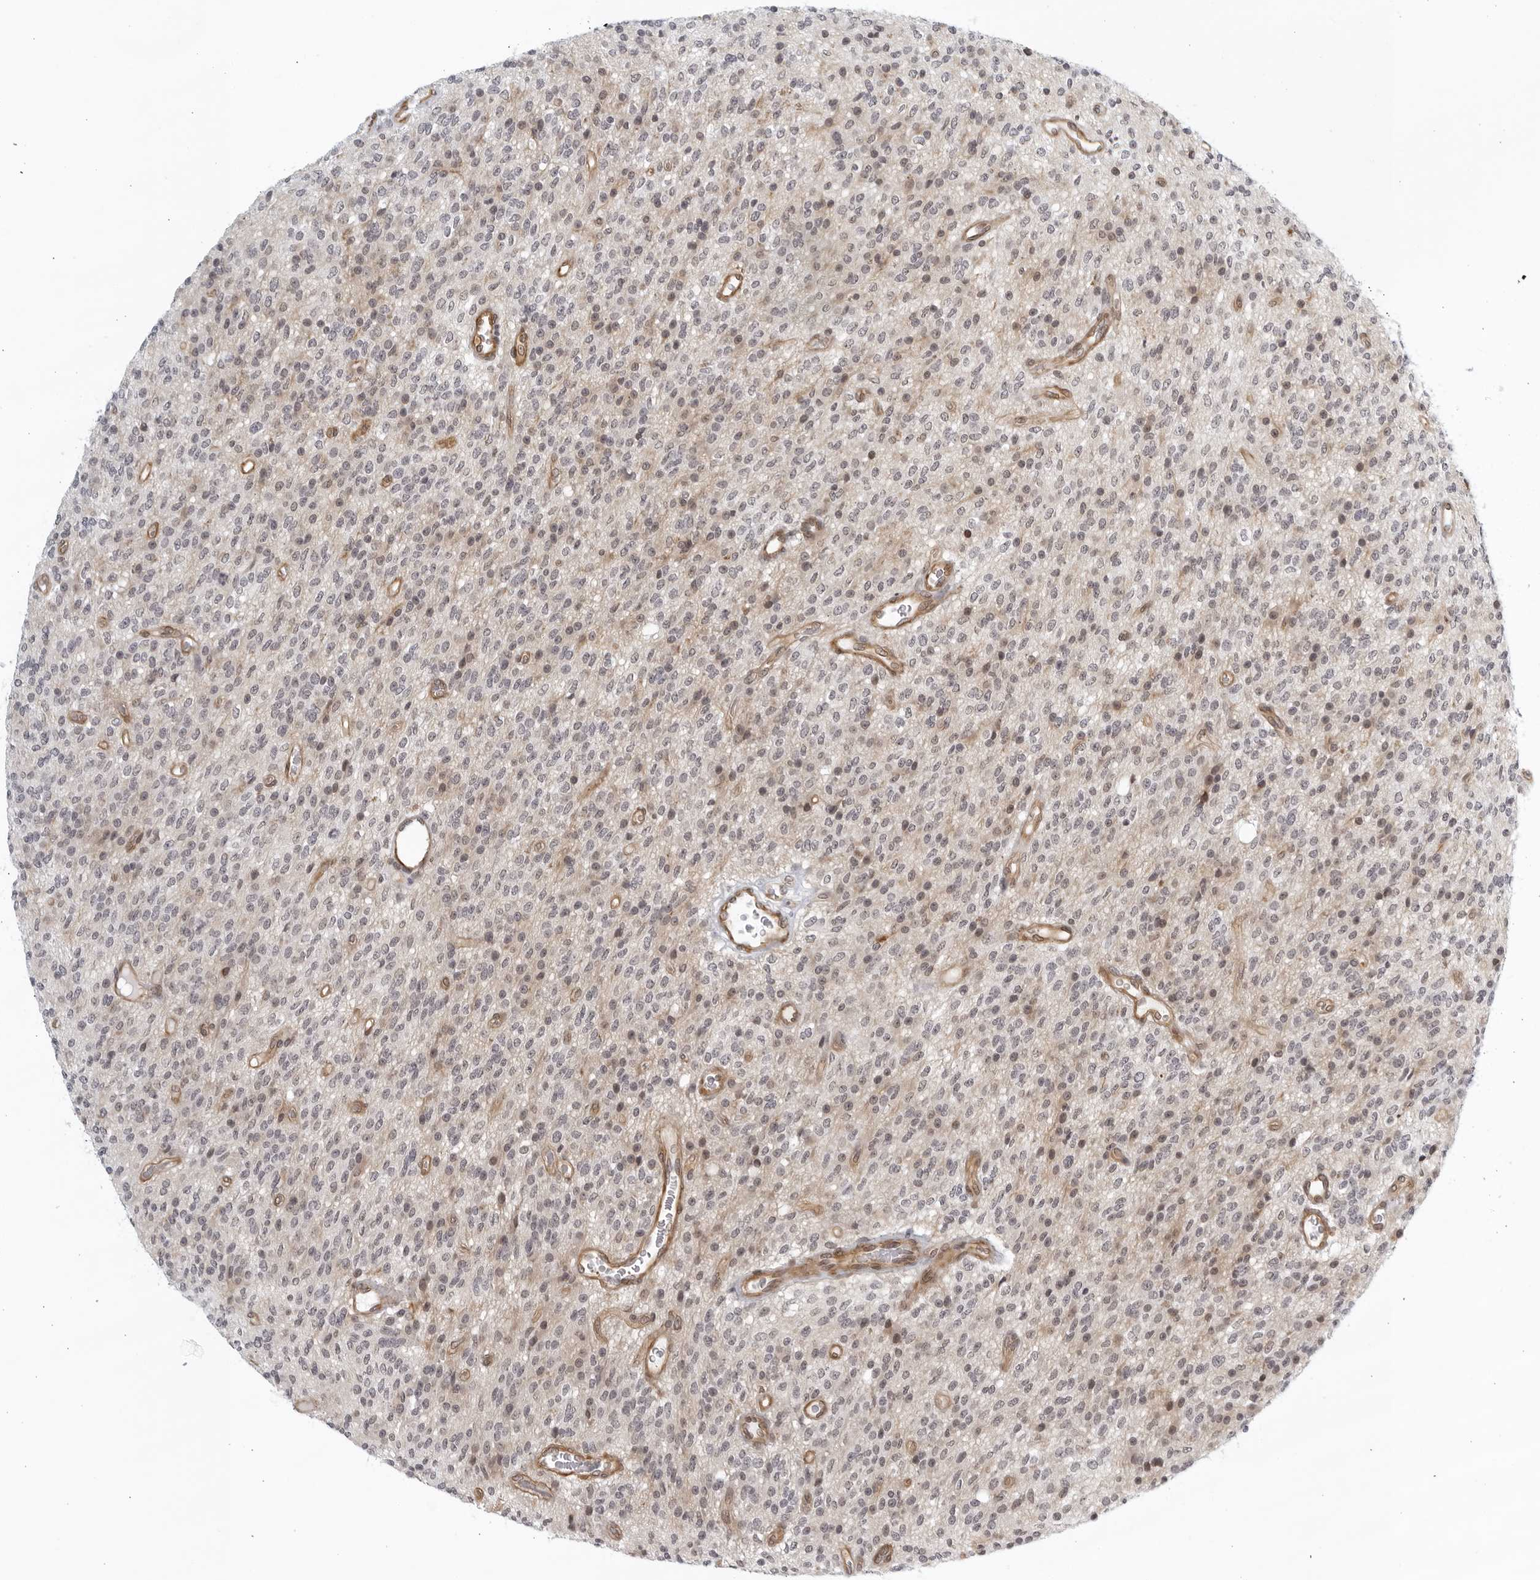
{"staining": {"intensity": "negative", "quantity": "none", "location": "none"}, "tissue": "glioma", "cell_type": "Tumor cells", "image_type": "cancer", "snomed": [{"axis": "morphology", "description": "Glioma, malignant, High grade"}, {"axis": "topography", "description": "Brain"}], "caption": "Immunohistochemical staining of human glioma reveals no significant expression in tumor cells.", "gene": "SERTAD4", "patient": {"sex": "male", "age": 34}}